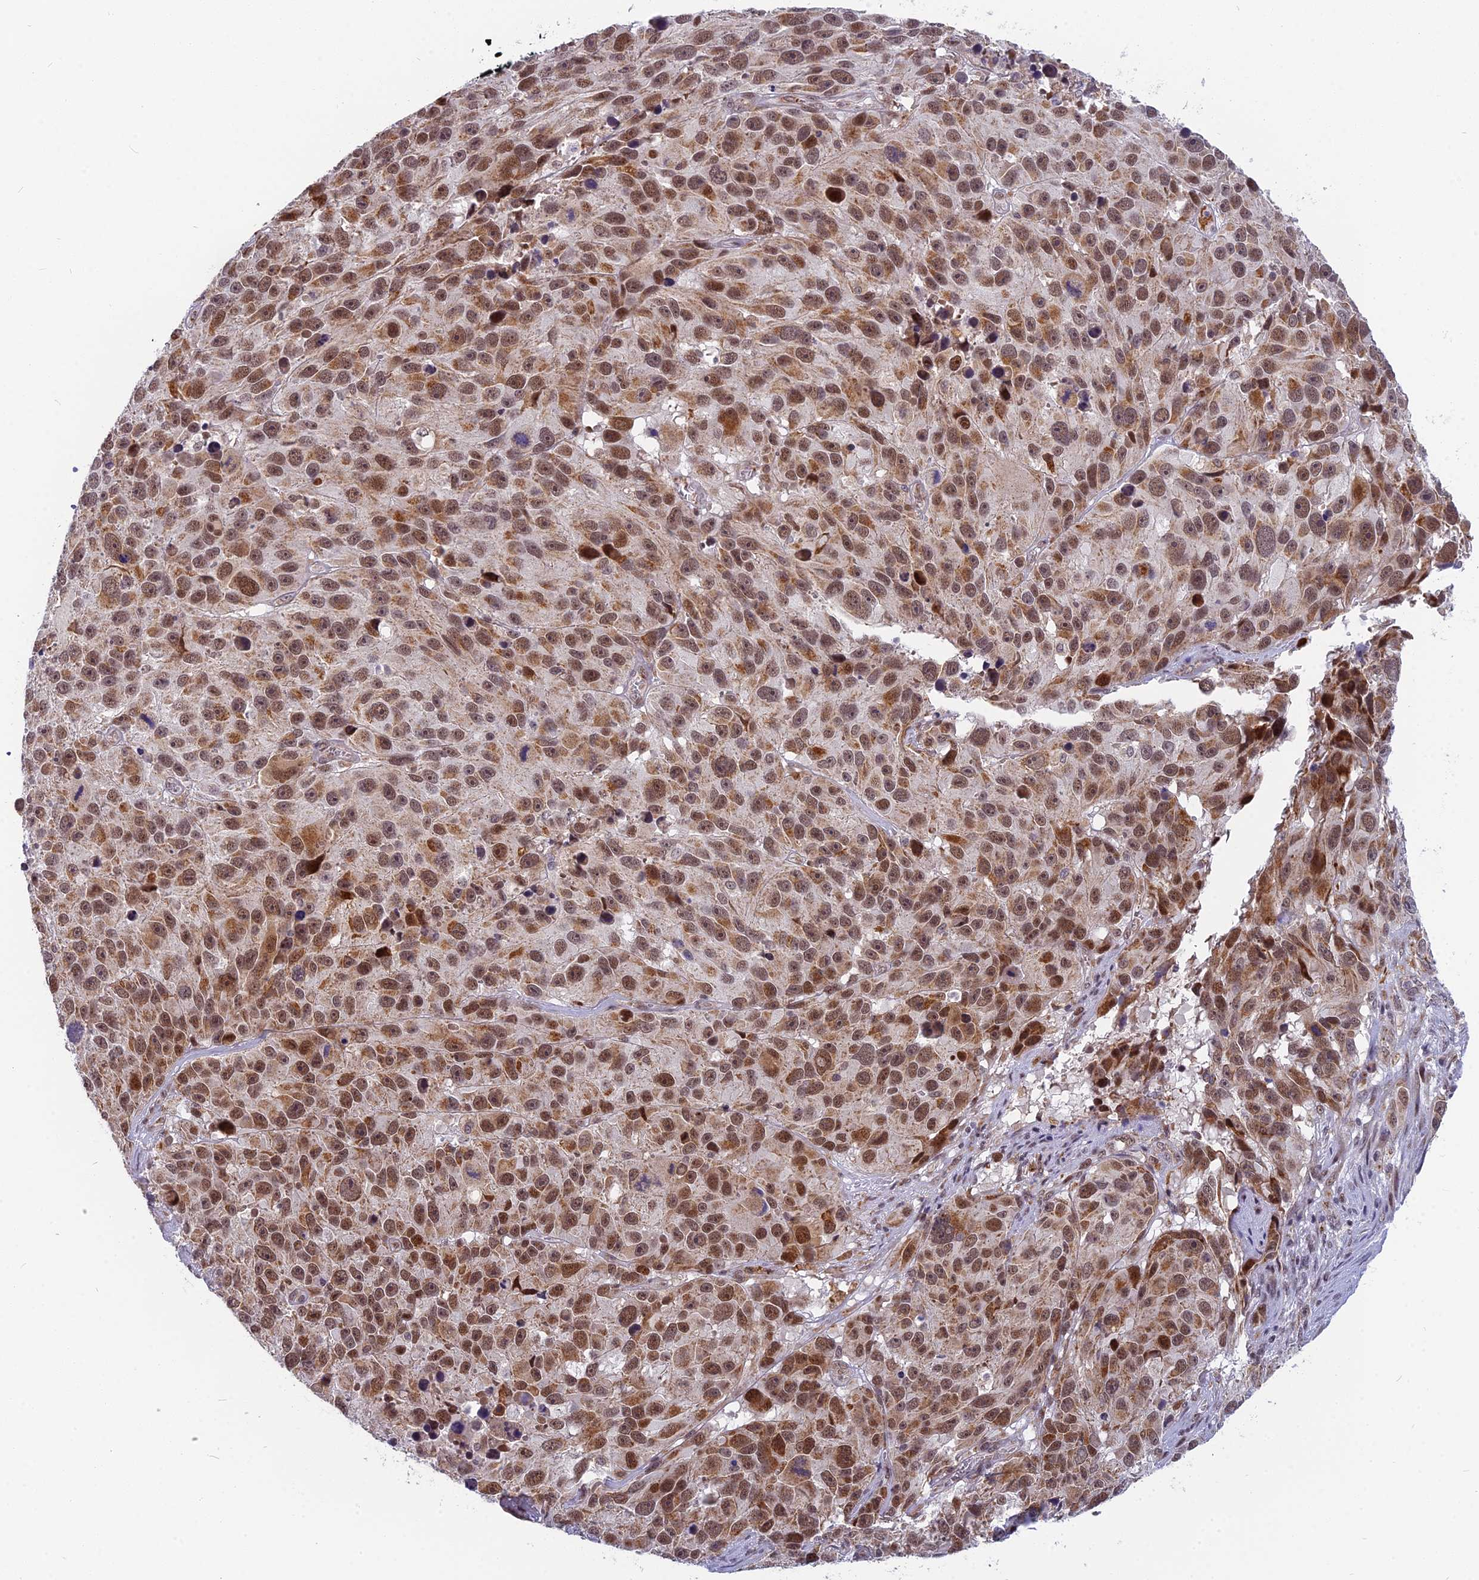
{"staining": {"intensity": "moderate", "quantity": ">75%", "location": "nuclear"}, "tissue": "melanoma", "cell_type": "Tumor cells", "image_type": "cancer", "snomed": [{"axis": "morphology", "description": "Malignant melanoma, NOS"}, {"axis": "topography", "description": "Skin"}], "caption": "The immunohistochemical stain labels moderate nuclear positivity in tumor cells of malignant melanoma tissue.", "gene": "CMC1", "patient": {"sex": "male", "age": 84}}